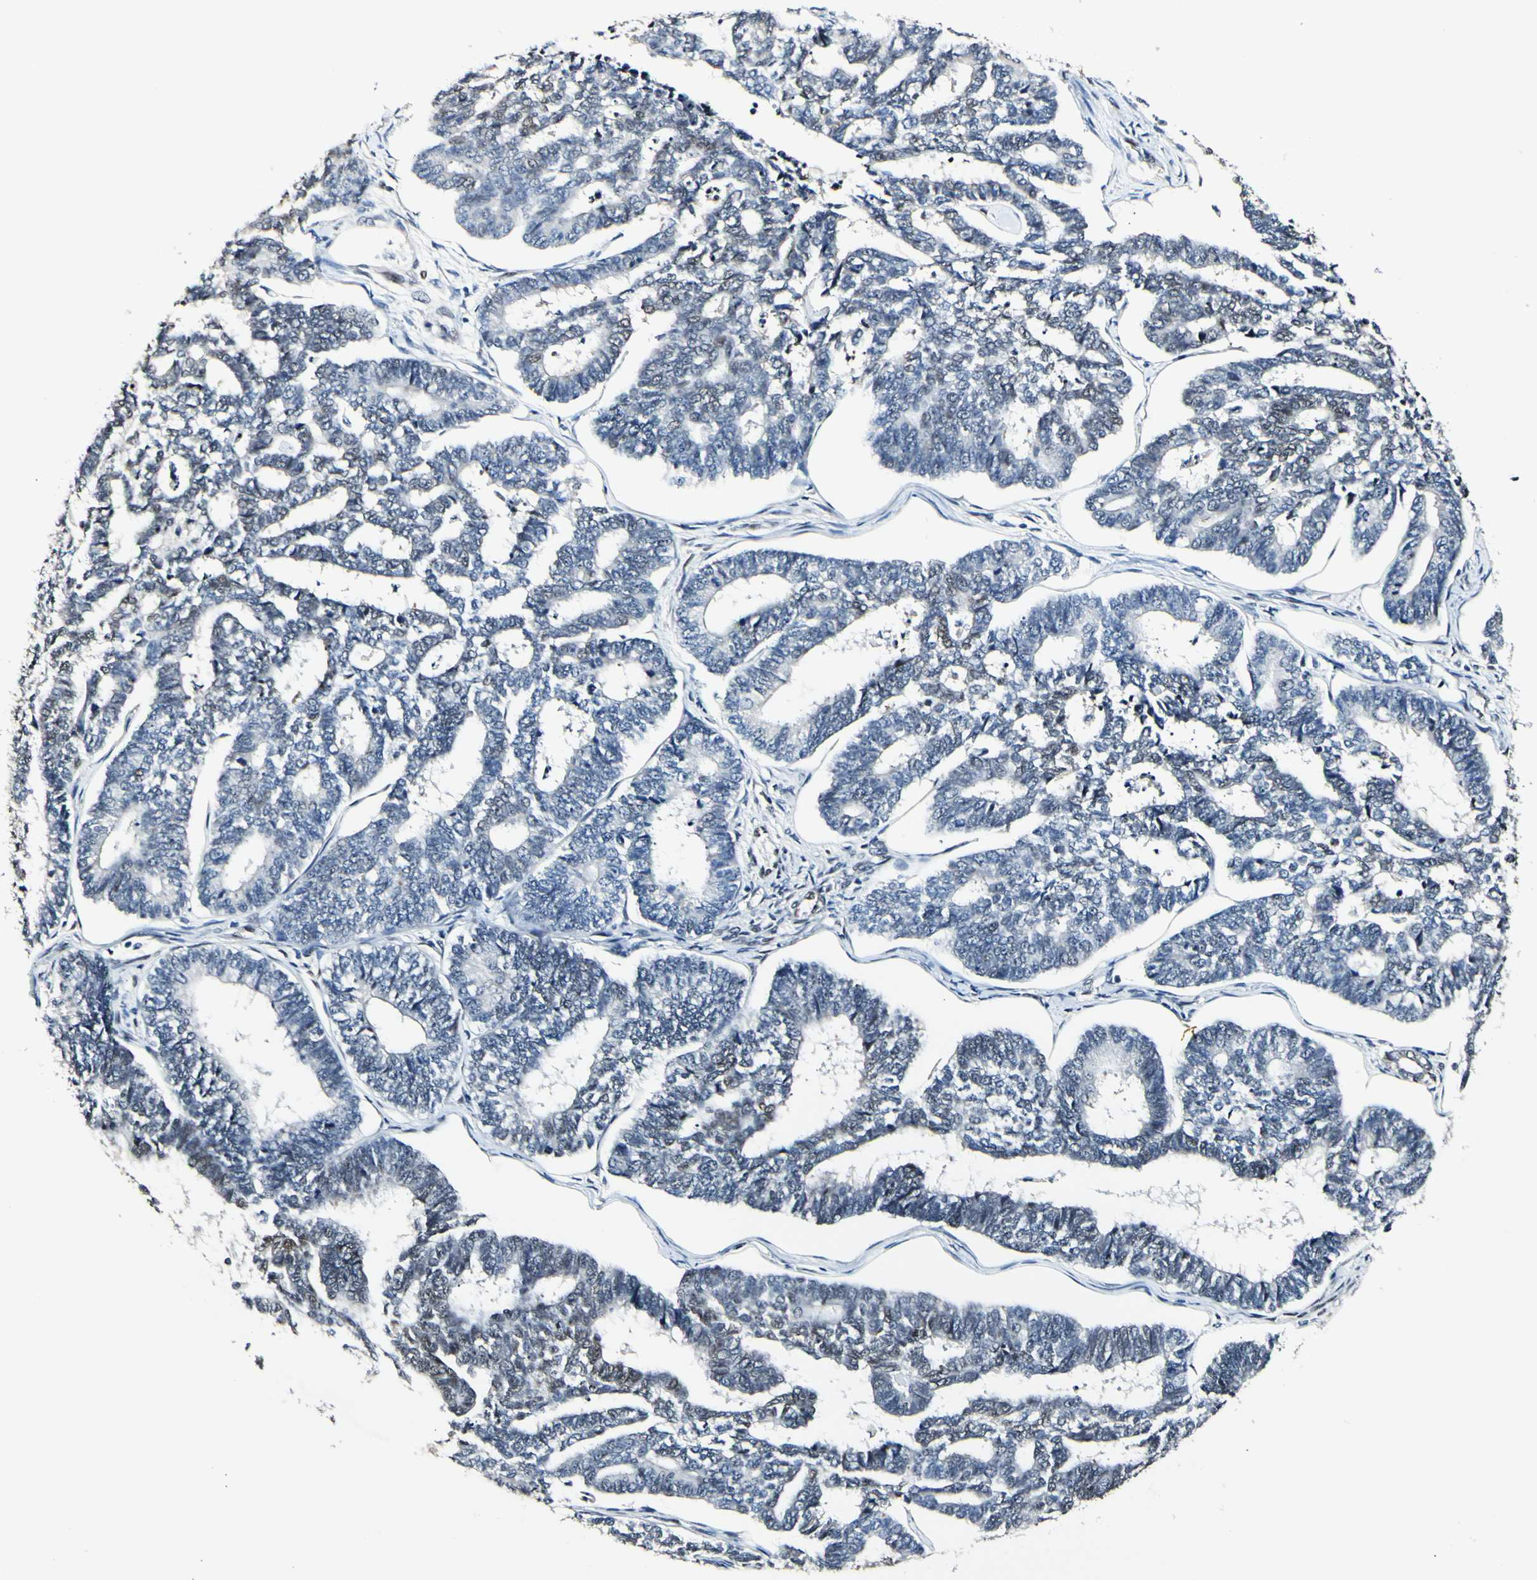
{"staining": {"intensity": "weak", "quantity": "<25%", "location": "nuclear"}, "tissue": "endometrial cancer", "cell_type": "Tumor cells", "image_type": "cancer", "snomed": [{"axis": "morphology", "description": "Adenocarcinoma, NOS"}, {"axis": "topography", "description": "Endometrium"}], "caption": "DAB (3,3'-diaminobenzidine) immunohistochemical staining of human adenocarcinoma (endometrial) demonstrates no significant positivity in tumor cells.", "gene": "NFIA", "patient": {"sex": "female", "age": 70}}